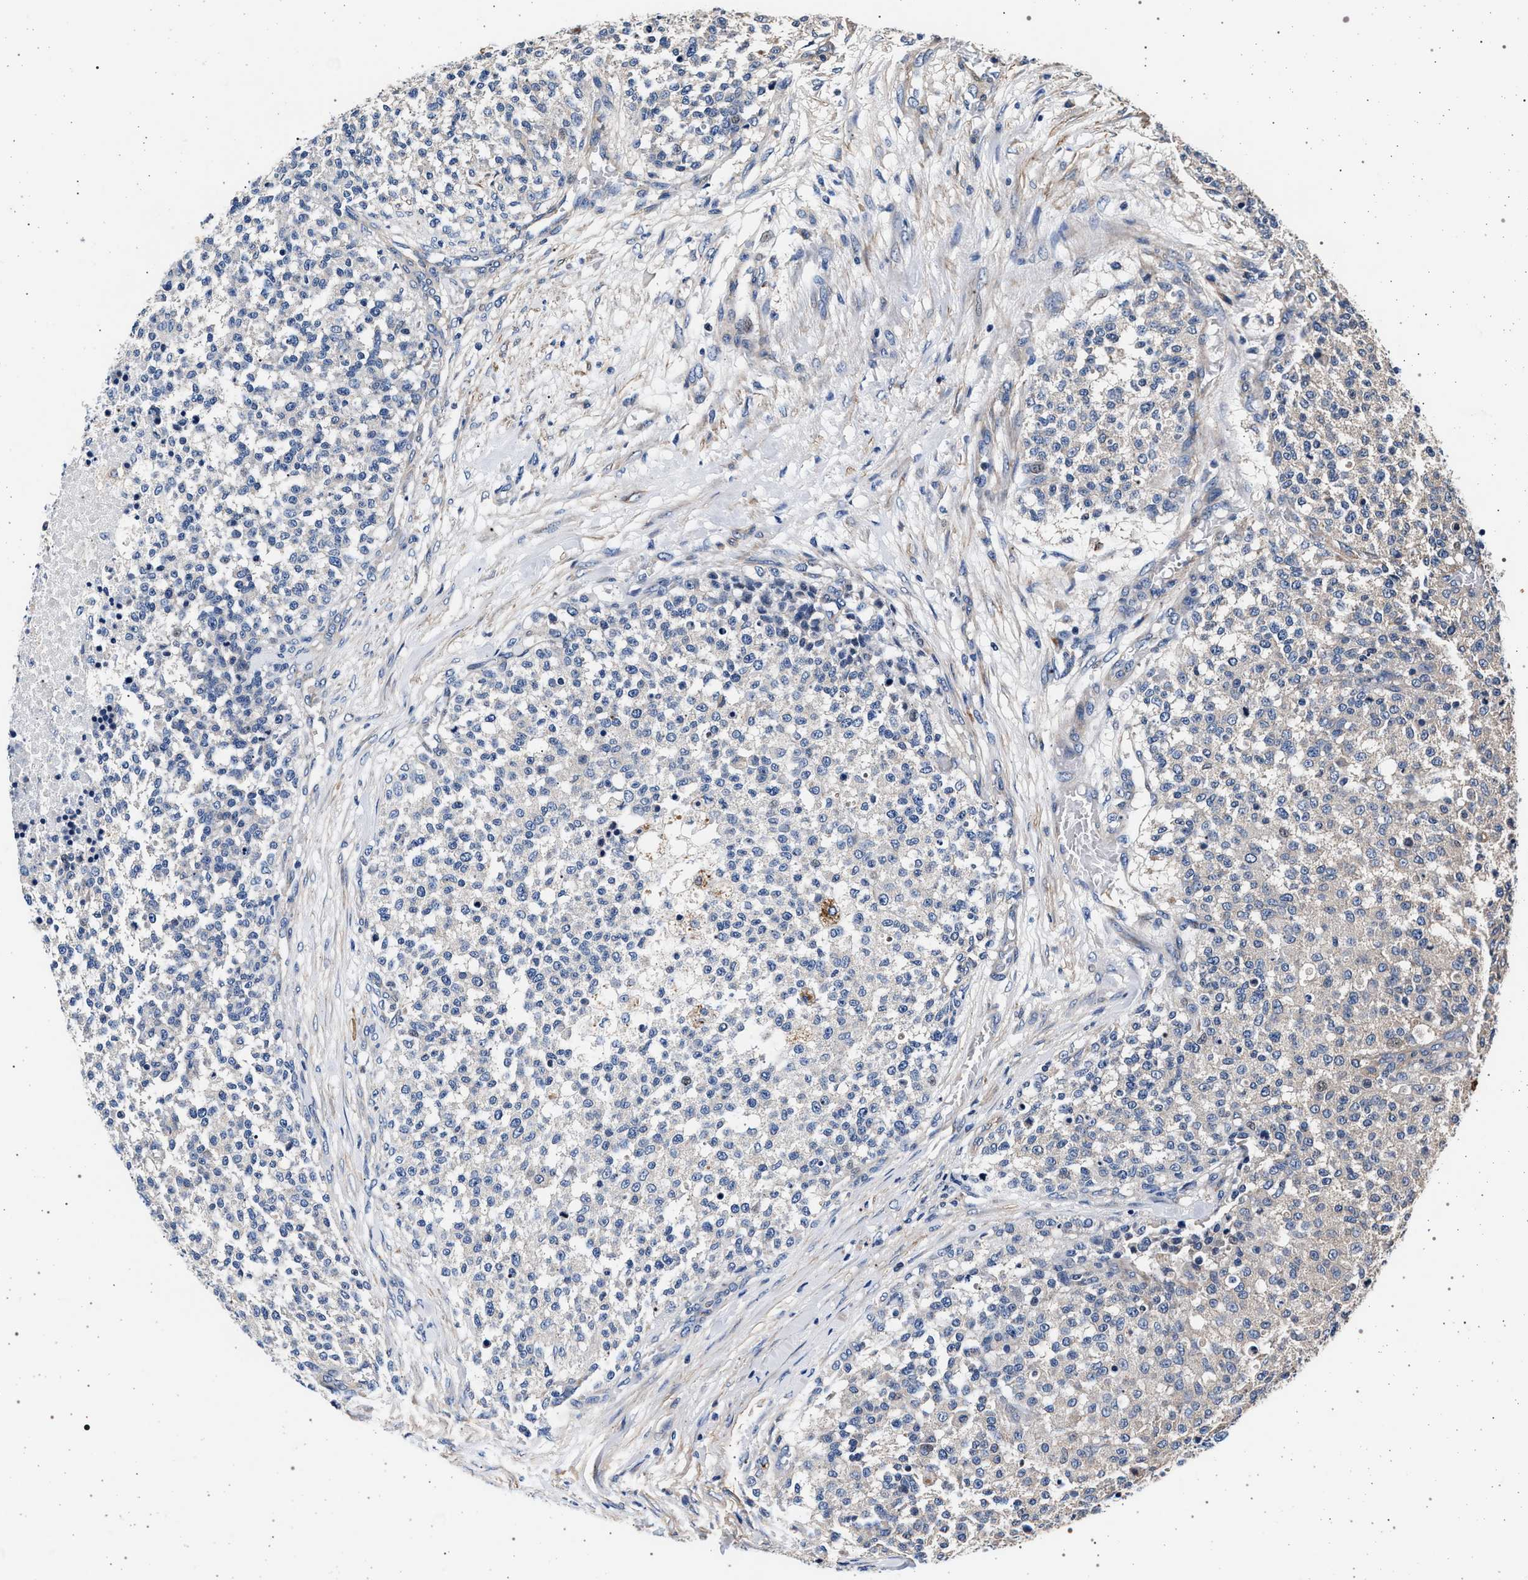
{"staining": {"intensity": "negative", "quantity": "none", "location": "none"}, "tissue": "testis cancer", "cell_type": "Tumor cells", "image_type": "cancer", "snomed": [{"axis": "morphology", "description": "Seminoma, NOS"}, {"axis": "topography", "description": "Testis"}], "caption": "Protein analysis of testis seminoma shows no significant positivity in tumor cells.", "gene": "KCNK6", "patient": {"sex": "male", "age": 59}}